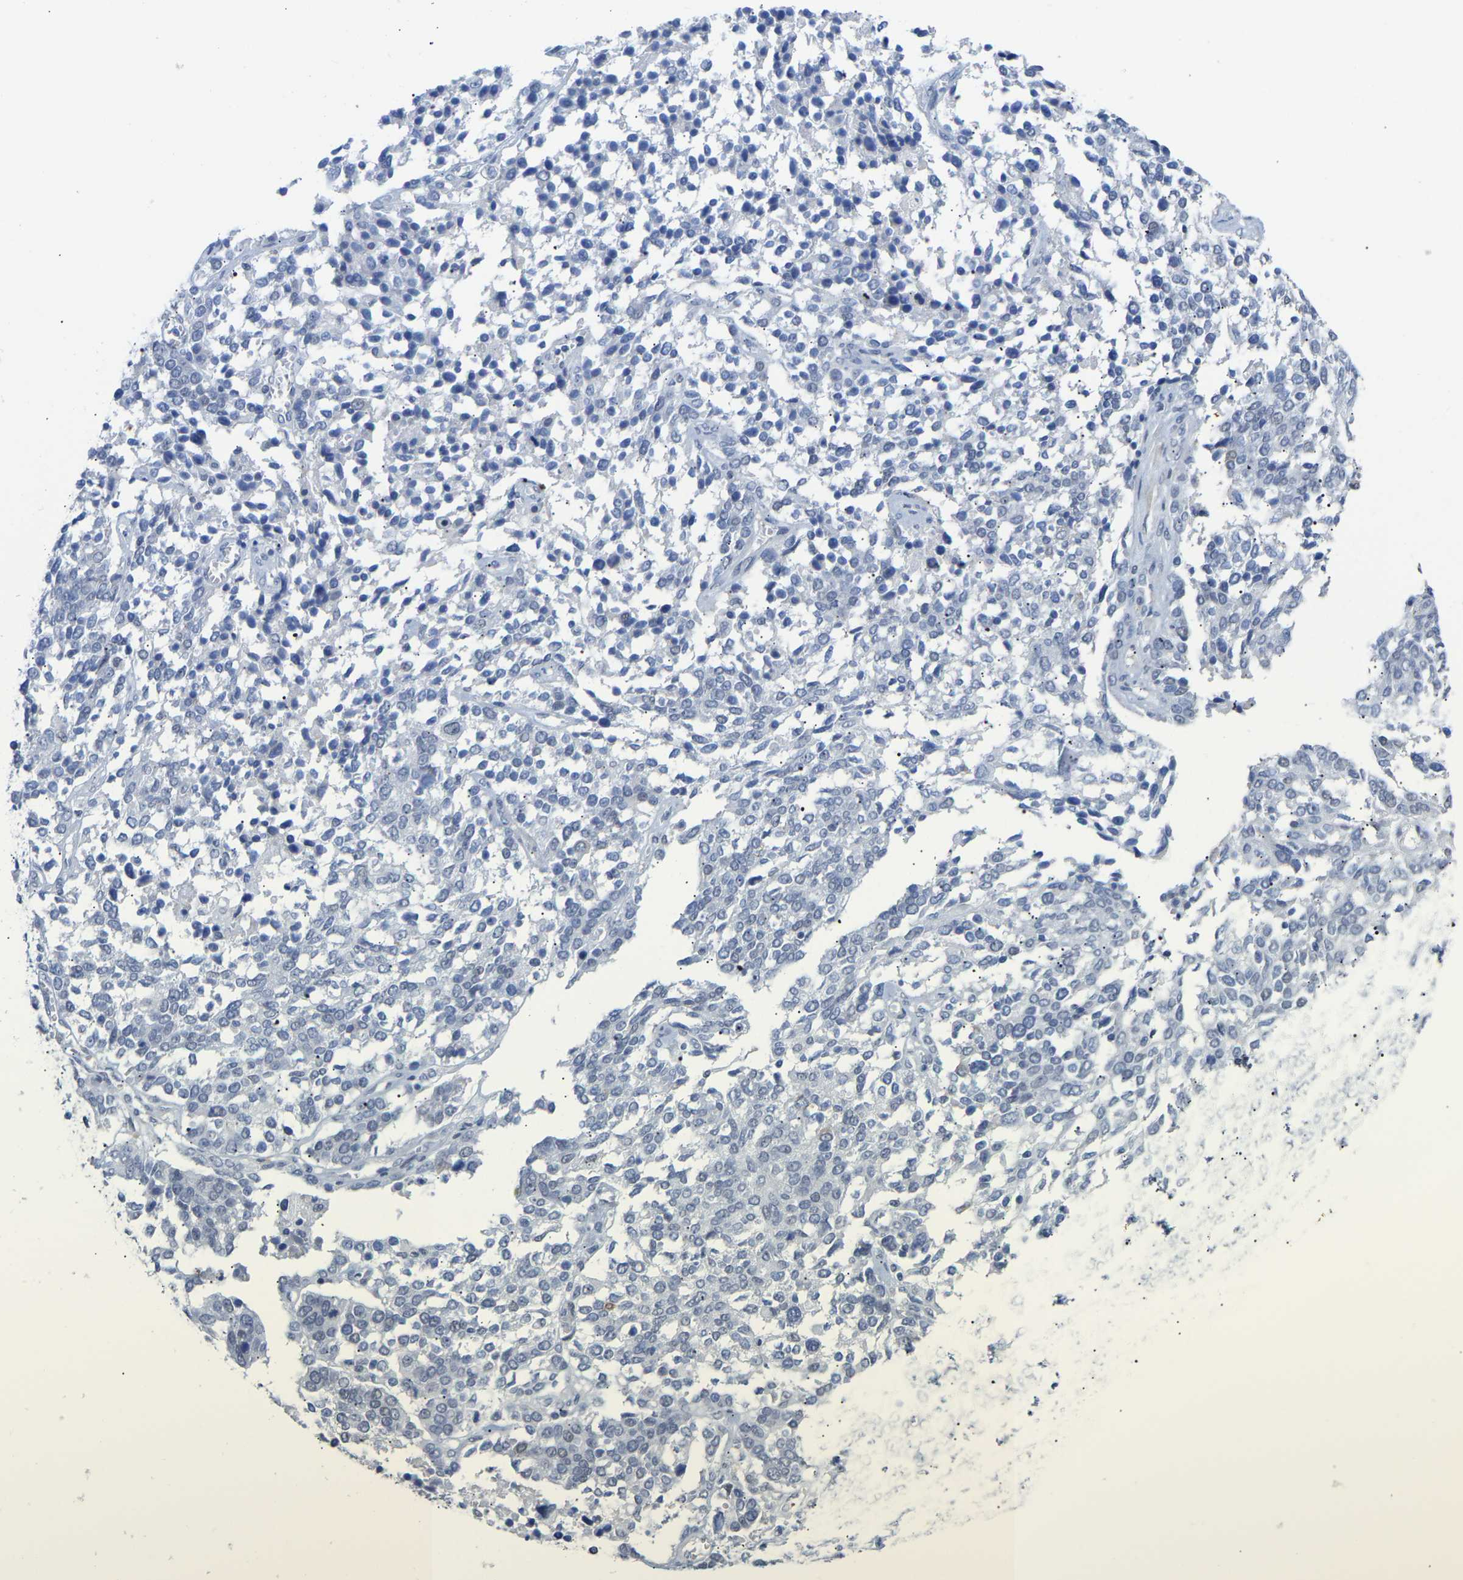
{"staining": {"intensity": "negative", "quantity": "none", "location": "none"}, "tissue": "ovarian cancer", "cell_type": "Tumor cells", "image_type": "cancer", "snomed": [{"axis": "morphology", "description": "Cystadenocarcinoma, serous, NOS"}, {"axis": "topography", "description": "Ovary"}], "caption": "Immunohistochemical staining of serous cystadenocarcinoma (ovarian) shows no significant expression in tumor cells.", "gene": "AMPH", "patient": {"sex": "female", "age": 44}}